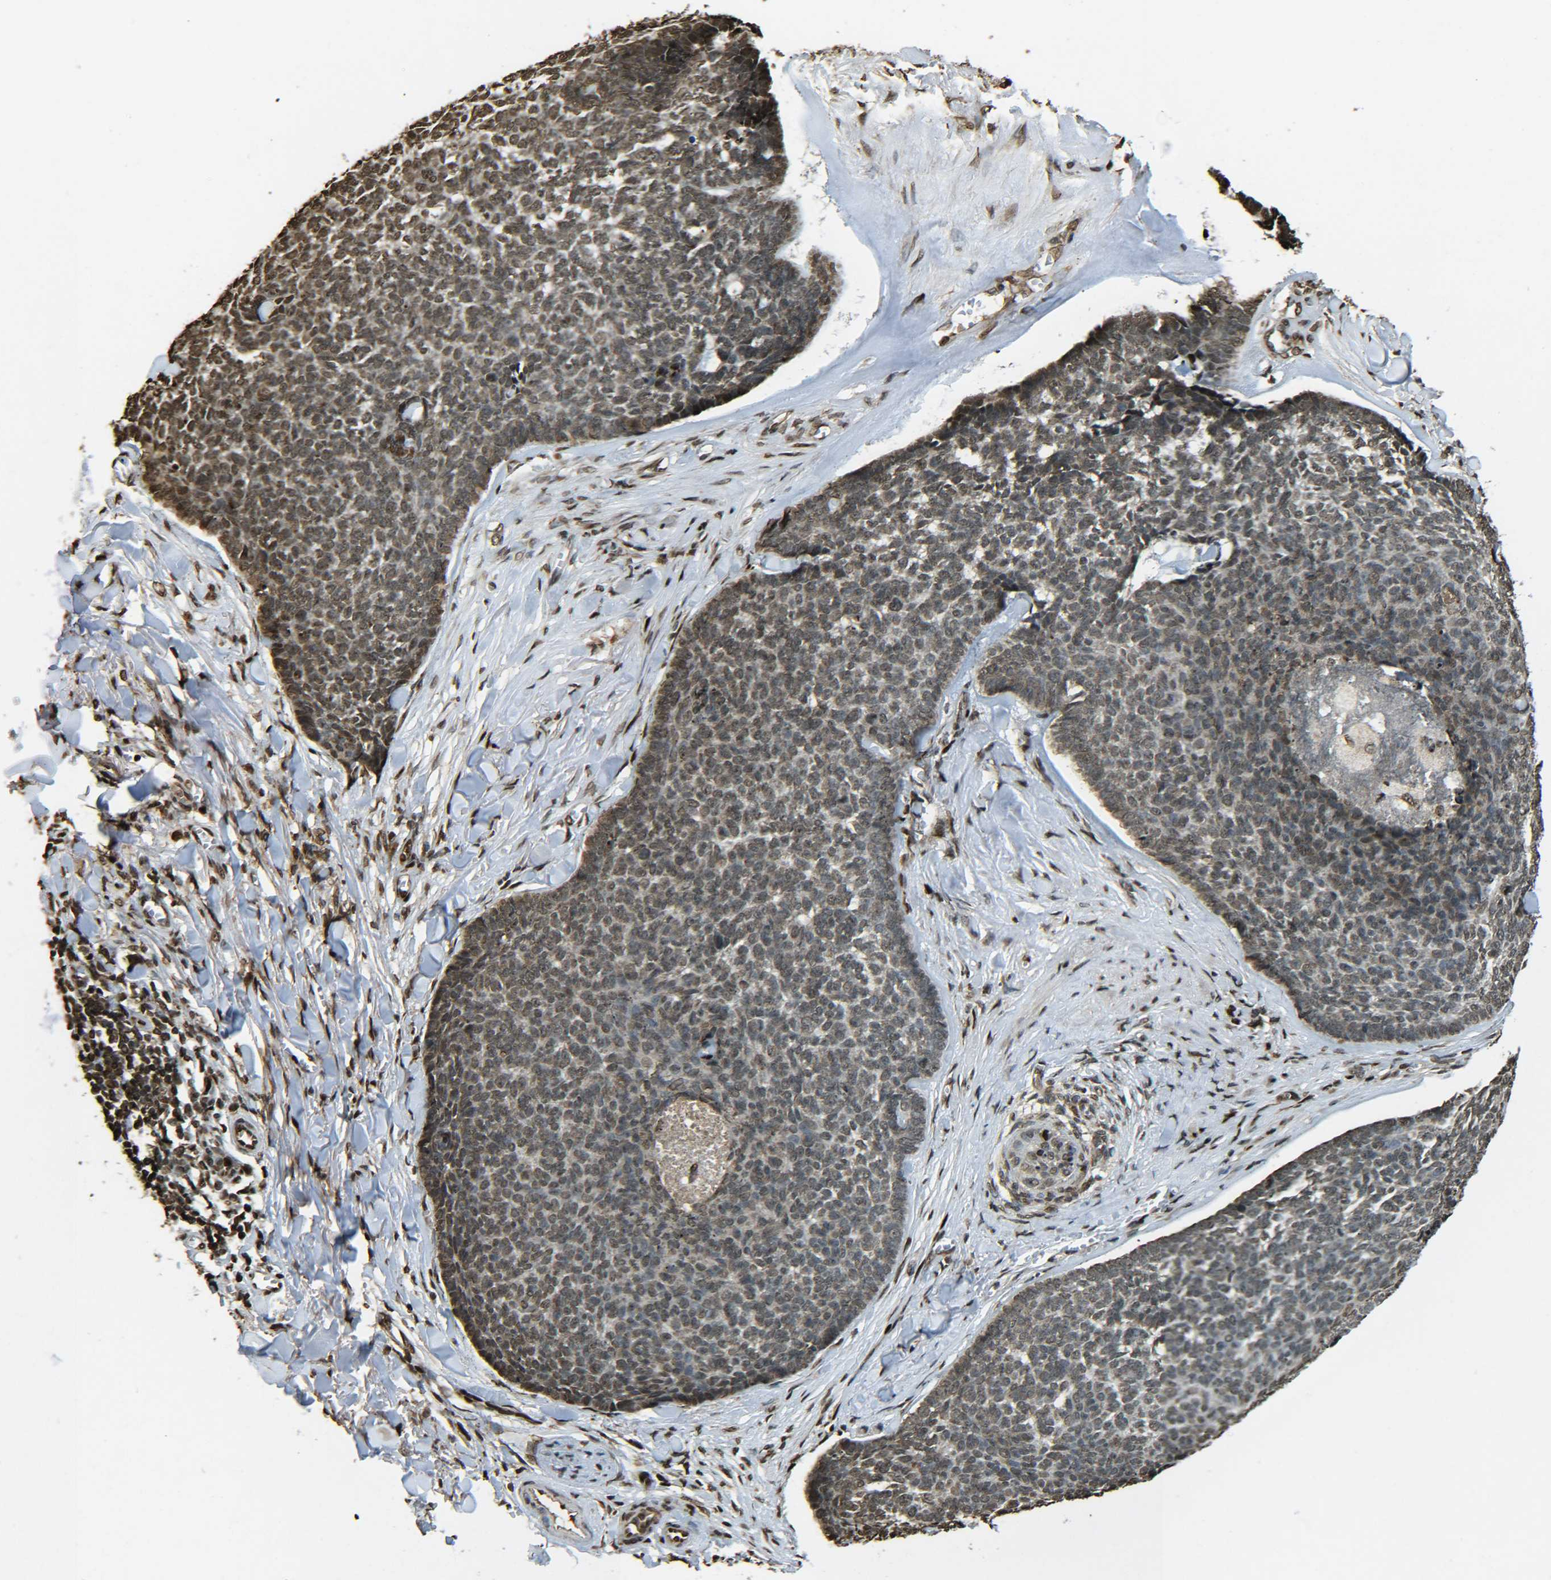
{"staining": {"intensity": "moderate", "quantity": ">75%", "location": "cytoplasmic/membranous,nuclear"}, "tissue": "skin cancer", "cell_type": "Tumor cells", "image_type": "cancer", "snomed": [{"axis": "morphology", "description": "Basal cell carcinoma"}, {"axis": "topography", "description": "Skin"}], "caption": "A photomicrograph showing moderate cytoplasmic/membranous and nuclear positivity in approximately >75% of tumor cells in skin cancer, as visualized by brown immunohistochemical staining.", "gene": "NEUROG2", "patient": {"sex": "male", "age": 84}}